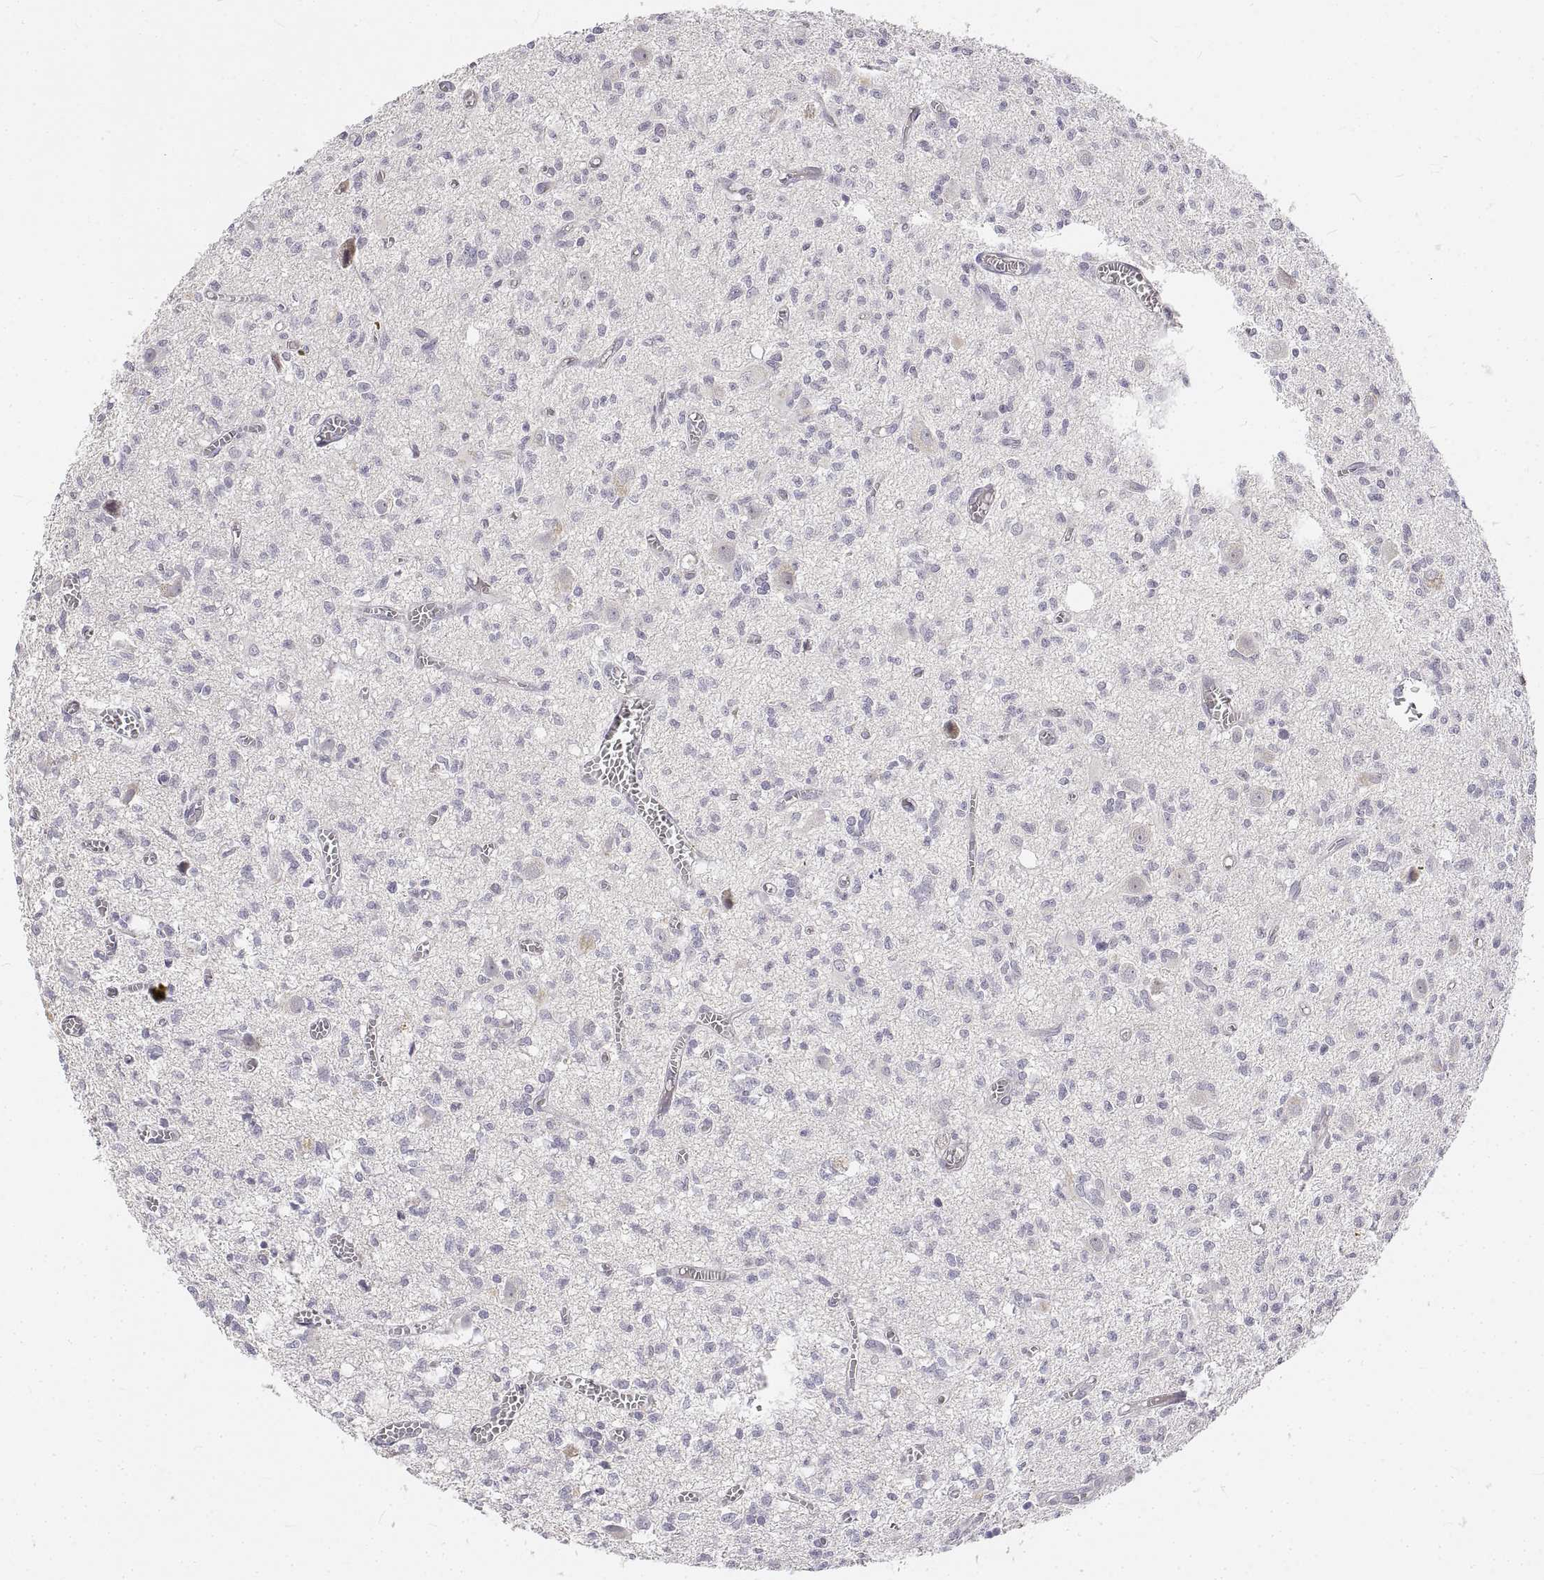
{"staining": {"intensity": "negative", "quantity": "none", "location": "none"}, "tissue": "glioma", "cell_type": "Tumor cells", "image_type": "cancer", "snomed": [{"axis": "morphology", "description": "Glioma, malignant, Low grade"}, {"axis": "topography", "description": "Brain"}], "caption": "Tumor cells show no significant positivity in low-grade glioma (malignant). Brightfield microscopy of IHC stained with DAB (brown) and hematoxylin (blue), captured at high magnification.", "gene": "ANO2", "patient": {"sex": "male", "age": 64}}